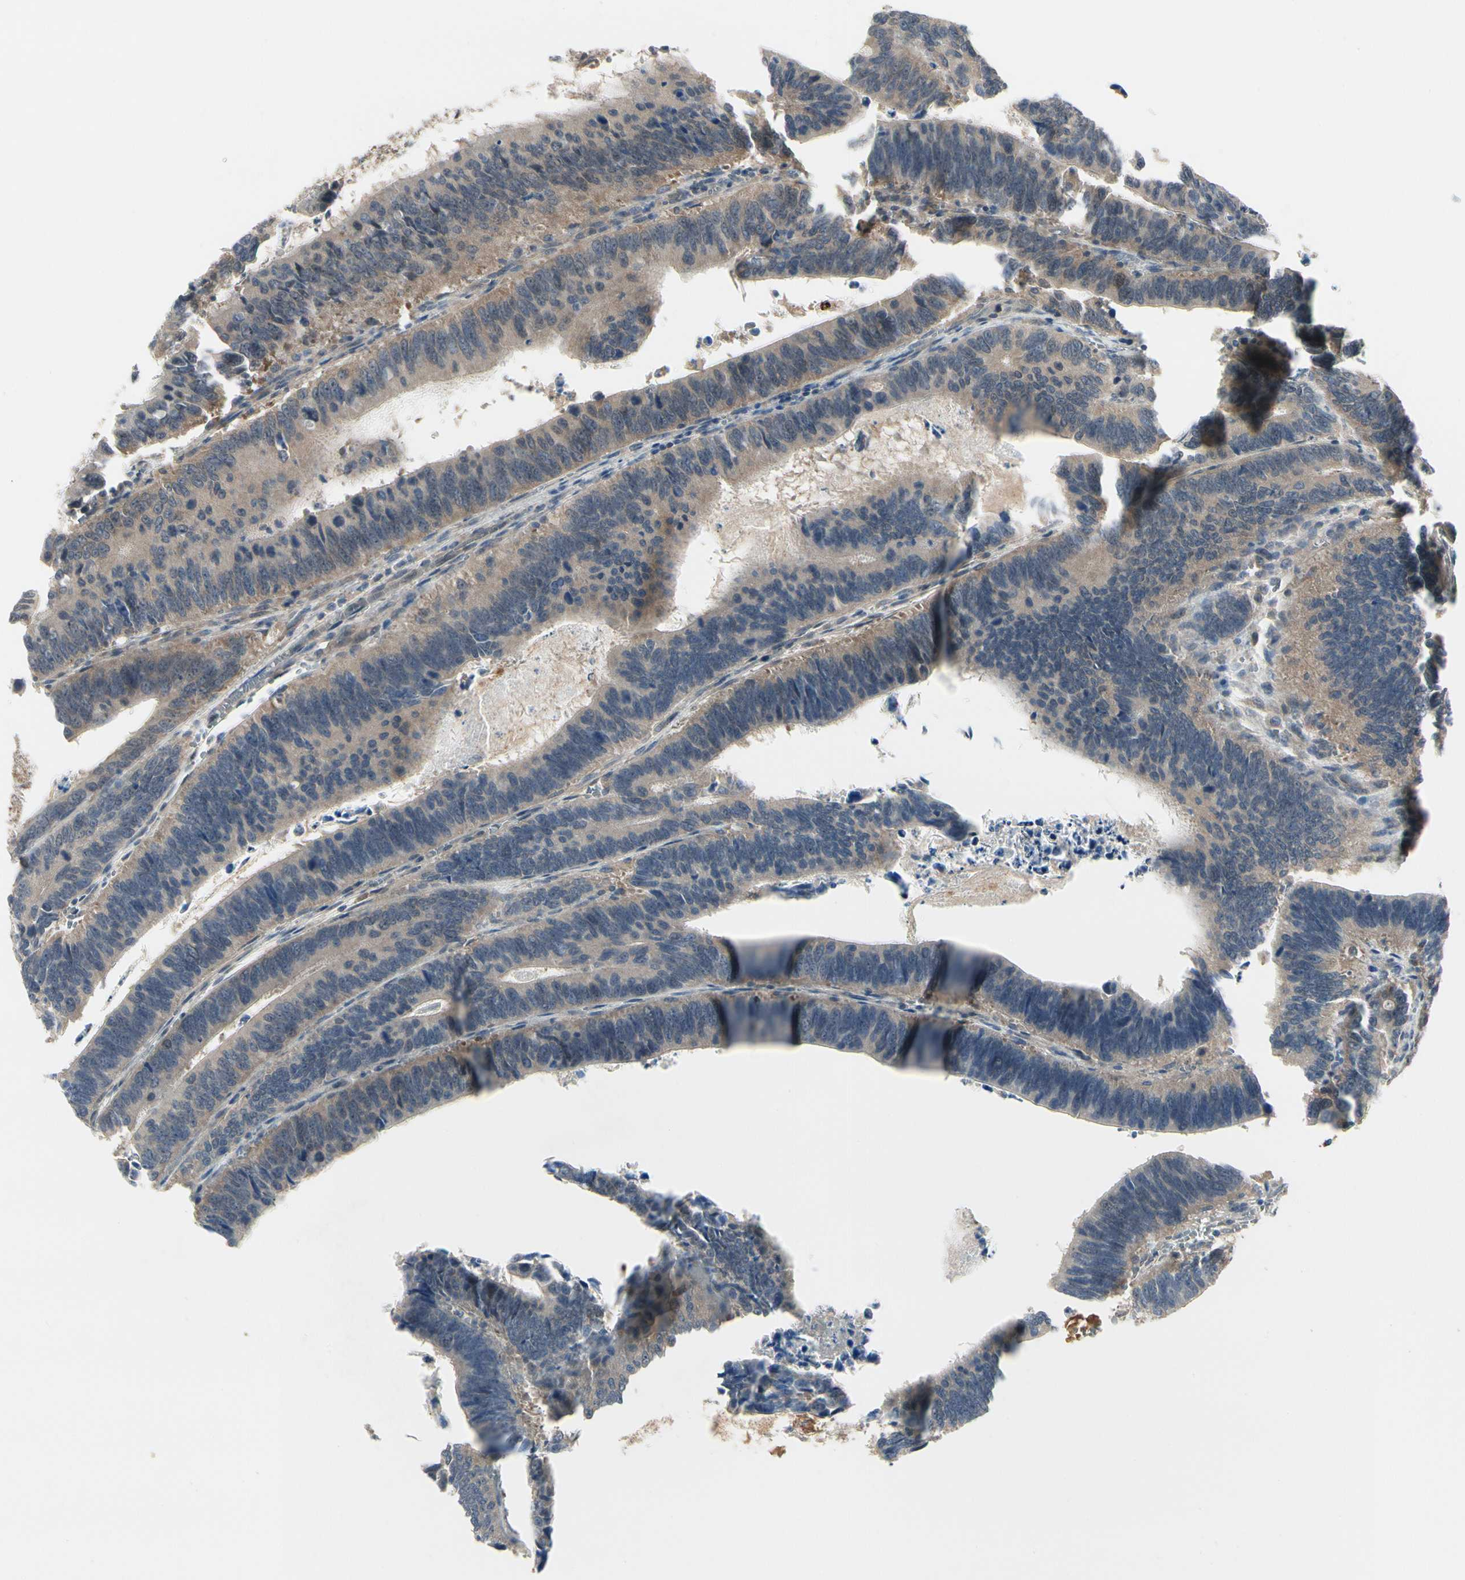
{"staining": {"intensity": "weak", "quantity": ">75%", "location": "cytoplasmic/membranous"}, "tissue": "colorectal cancer", "cell_type": "Tumor cells", "image_type": "cancer", "snomed": [{"axis": "morphology", "description": "Adenocarcinoma, NOS"}, {"axis": "topography", "description": "Colon"}], "caption": "DAB immunohistochemical staining of human colorectal cancer (adenocarcinoma) exhibits weak cytoplasmic/membranous protein staining in about >75% of tumor cells. The protein of interest is shown in brown color, while the nuclei are stained blue.", "gene": "RNF14", "patient": {"sex": "male", "age": 72}}